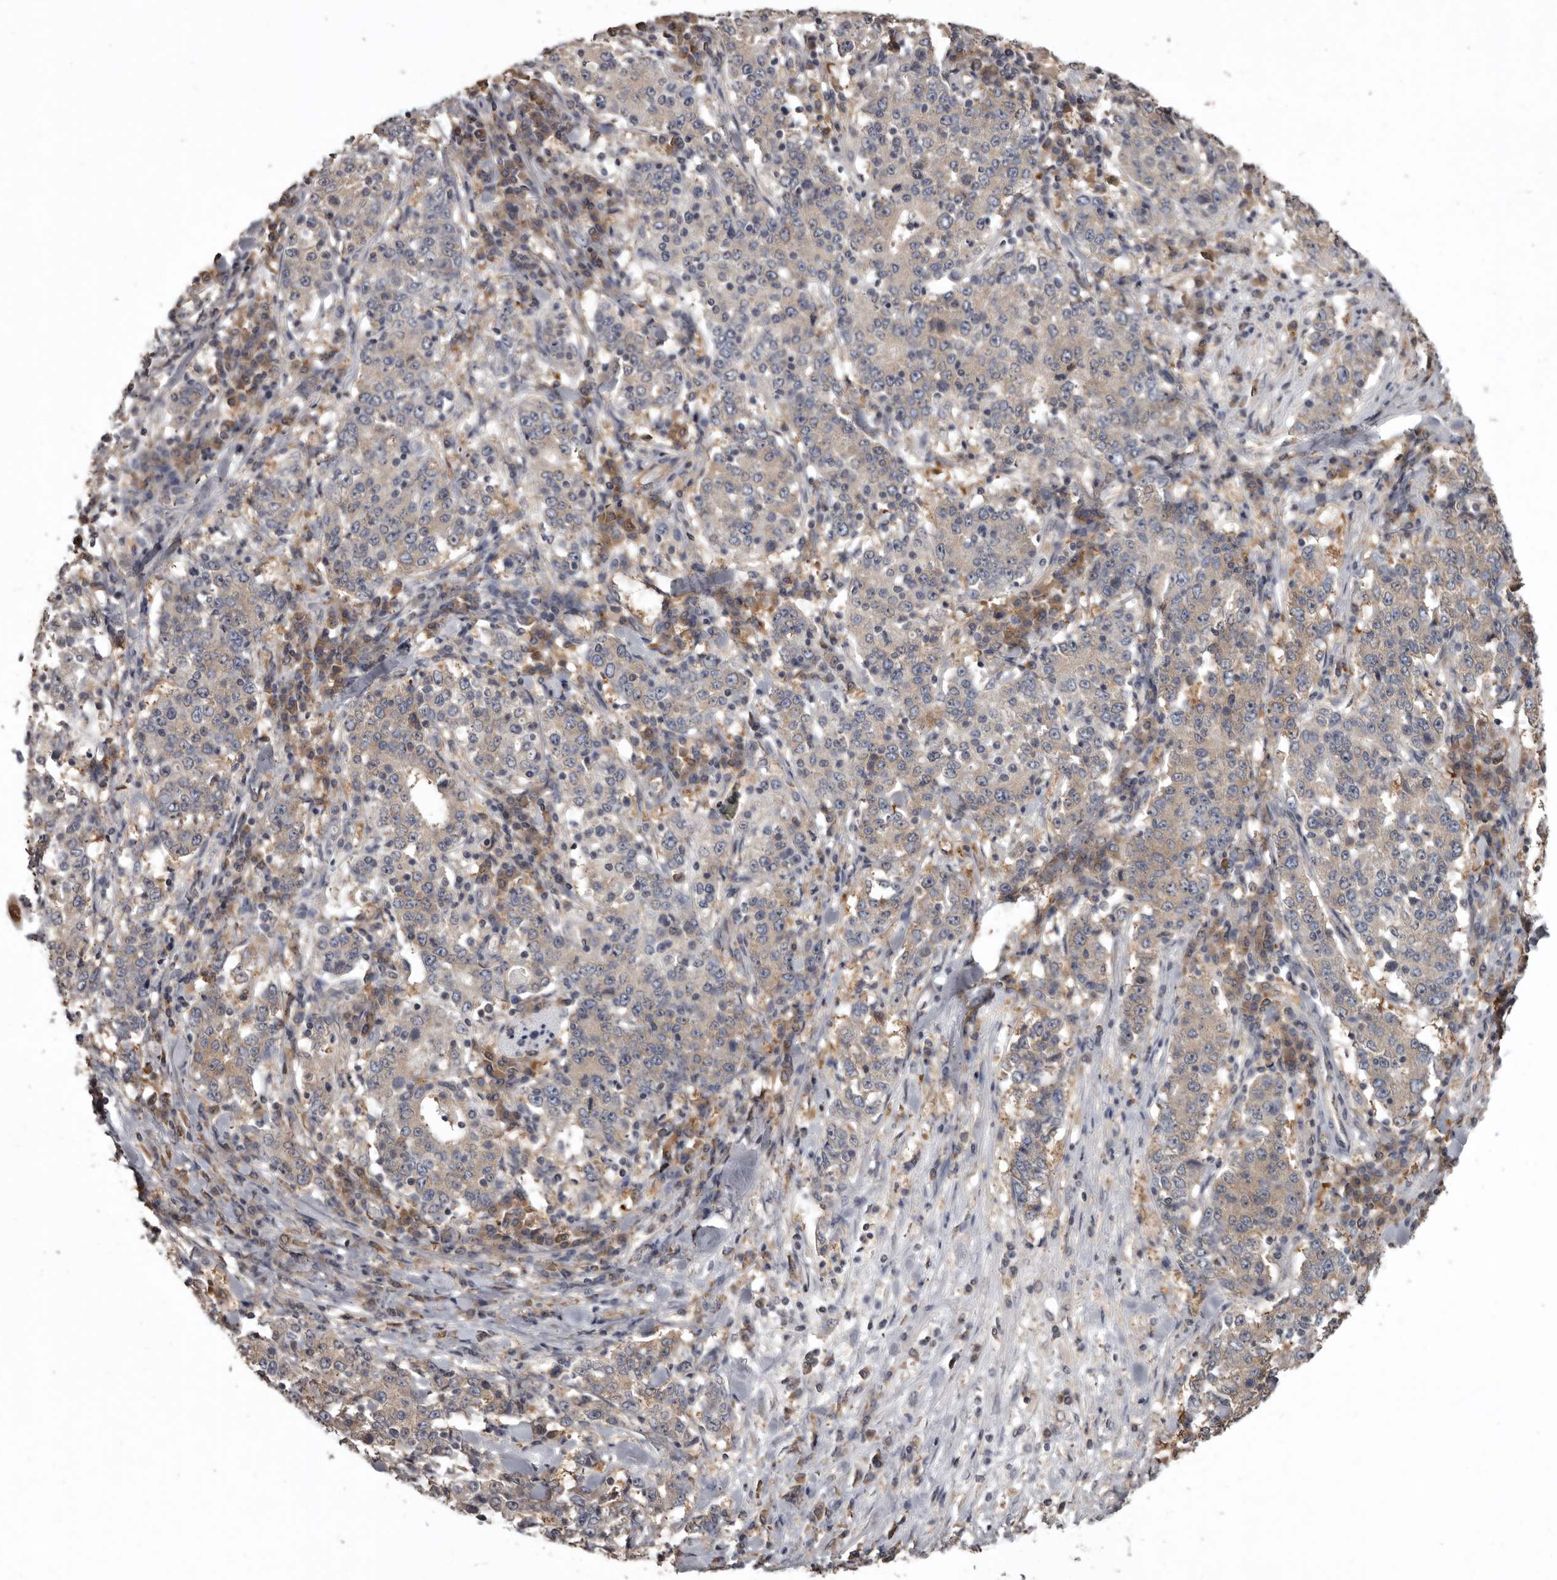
{"staining": {"intensity": "weak", "quantity": "<25%", "location": "cytoplasmic/membranous"}, "tissue": "stomach cancer", "cell_type": "Tumor cells", "image_type": "cancer", "snomed": [{"axis": "morphology", "description": "Adenocarcinoma, NOS"}, {"axis": "topography", "description": "Stomach"}], "caption": "IHC of human adenocarcinoma (stomach) reveals no expression in tumor cells.", "gene": "DARS1", "patient": {"sex": "male", "age": 59}}